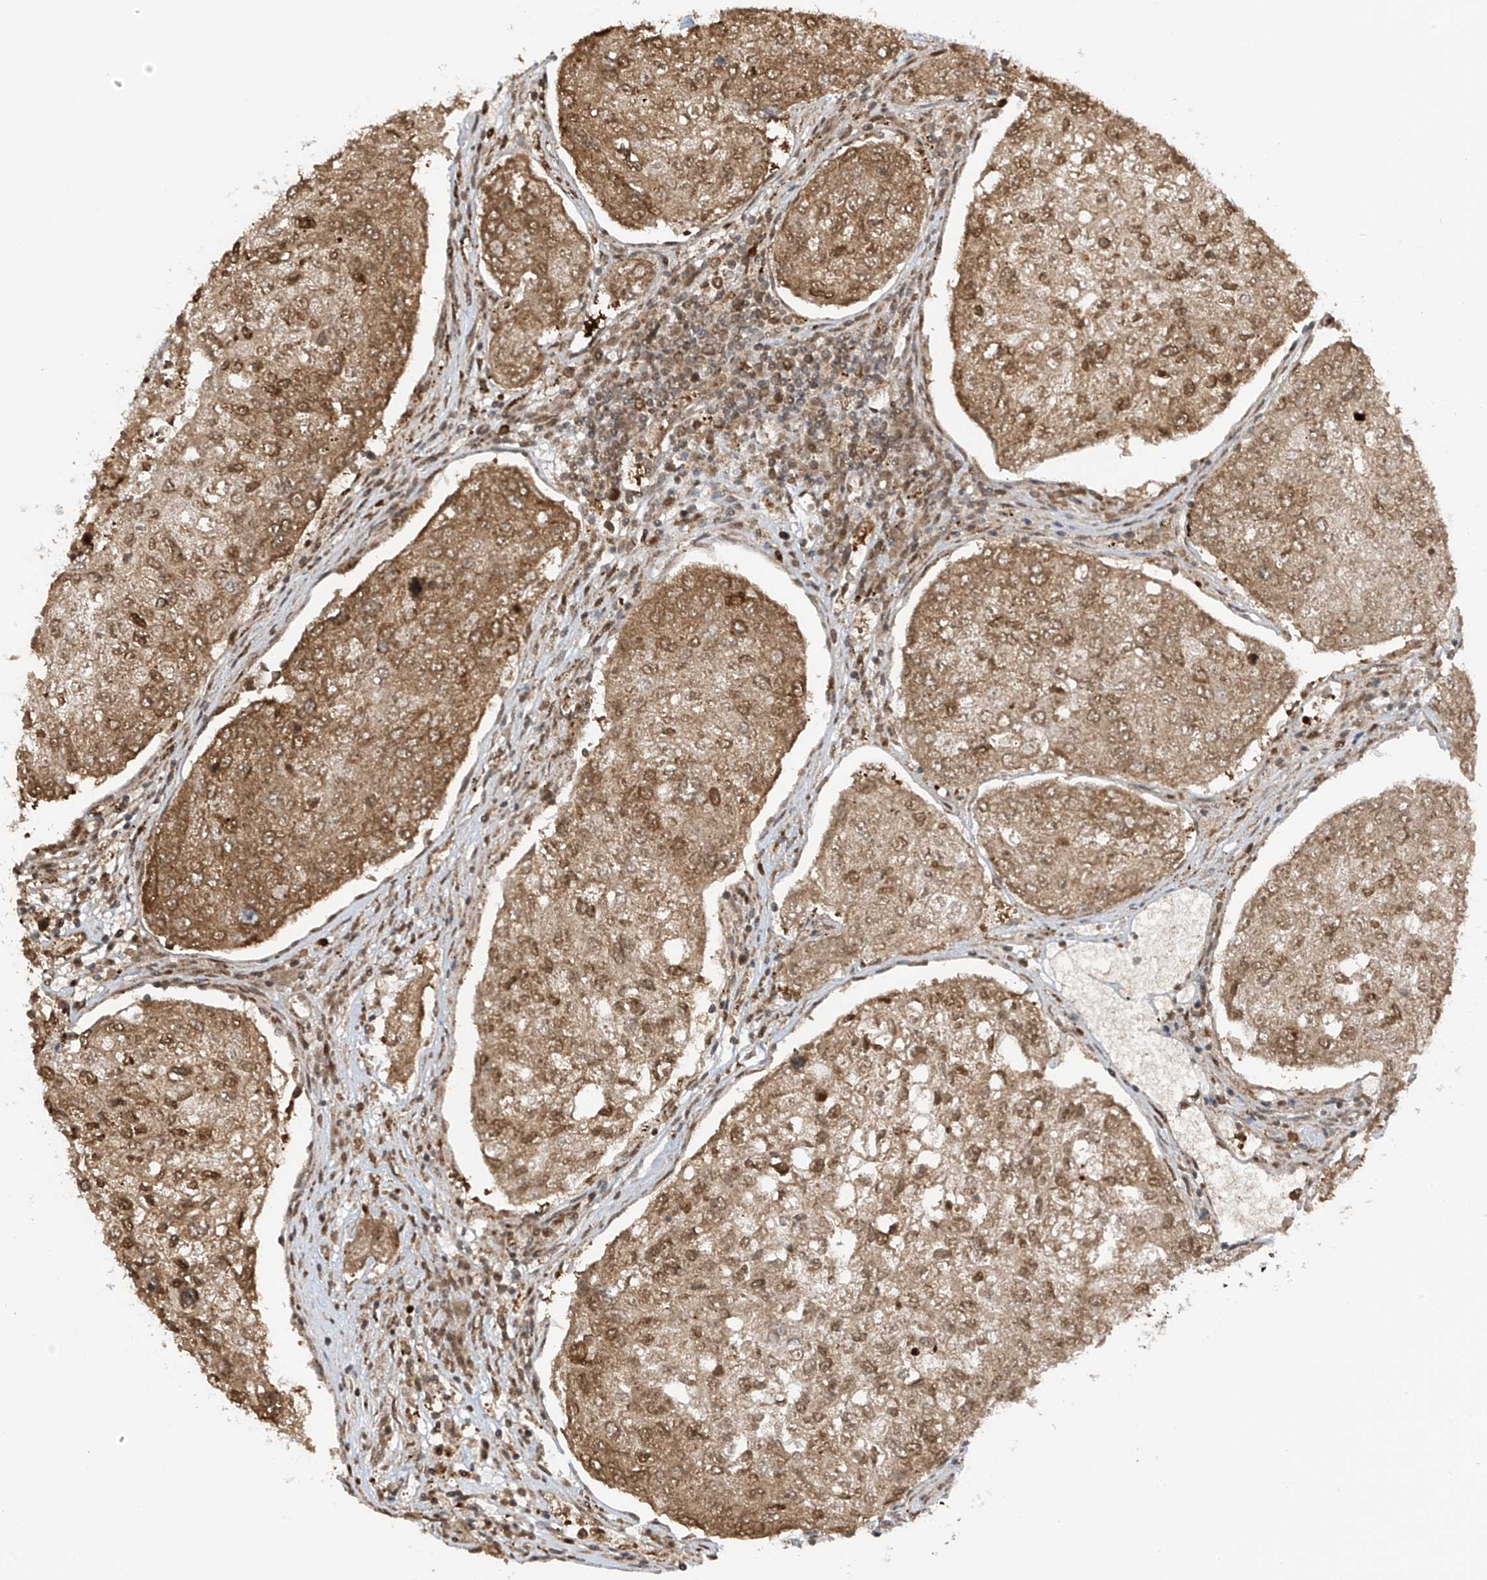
{"staining": {"intensity": "moderate", "quantity": ">75%", "location": "cytoplasmic/membranous,nuclear"}, "tissue": "urothelial cancer", "cell_type": "Tumor cells", "image_type": "cancer", "snomed": [{"axis": "morphology", "description": "Urothelial carcinoma, High grade"}, {"axis": "topography", "description": "Lymph node"}, {"axis": "topography", "description": "Urinary bladder"}], "caption": "Immunohistochemical staining of human urothelial carcinoma (high-grade) demonstrates moderate cytoplasmic/membranous and nuclear protein positivity in about >75% of tumor cells.", "gene": "KPNB1", "patient": {"sex": "male", "age": 51}}